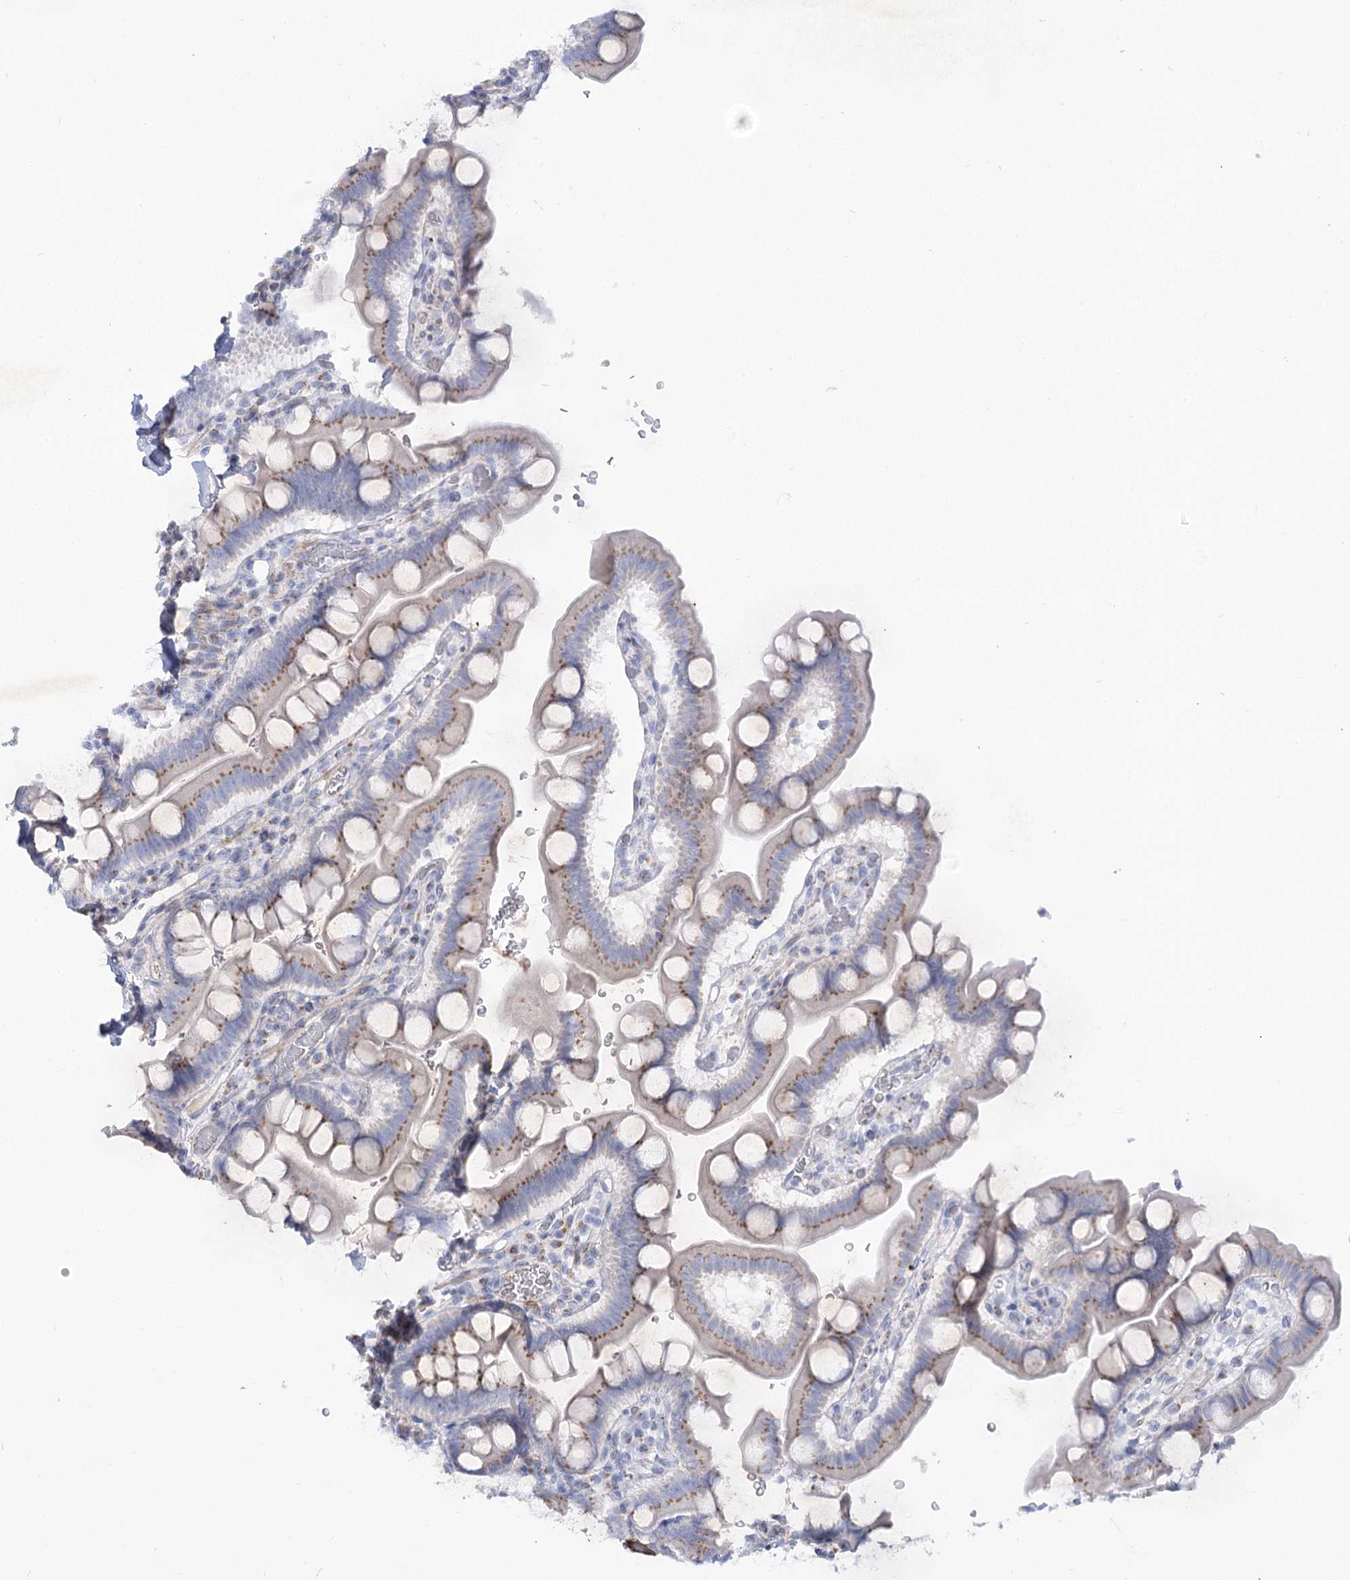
{"staining": {"intensity": "moderate", "quantity": ">75%", "location": "cytoplasmic/membranous"}, "tissue": "small intestine", "cell_type": "Glandular cells", "image_type": "normal", "snomed": [{"axis": "morphology", "description": "Normal tissue, NOS"}, {"axis": "topography", "description": "Stomach, upper"}, {"axis": "topography", "description": "Stomach, lower"}, {"axis": "topography", "description": "Small intestine"}], "caption": "Moderate cytoplasmic/membranous expression for a protein is seen in approximately >75% of glandular cells of unremarkable small intestine using immunohistochemistry (IHC).", "gene": "GBF1", "patient": {"sex": "male", "age": 68}}